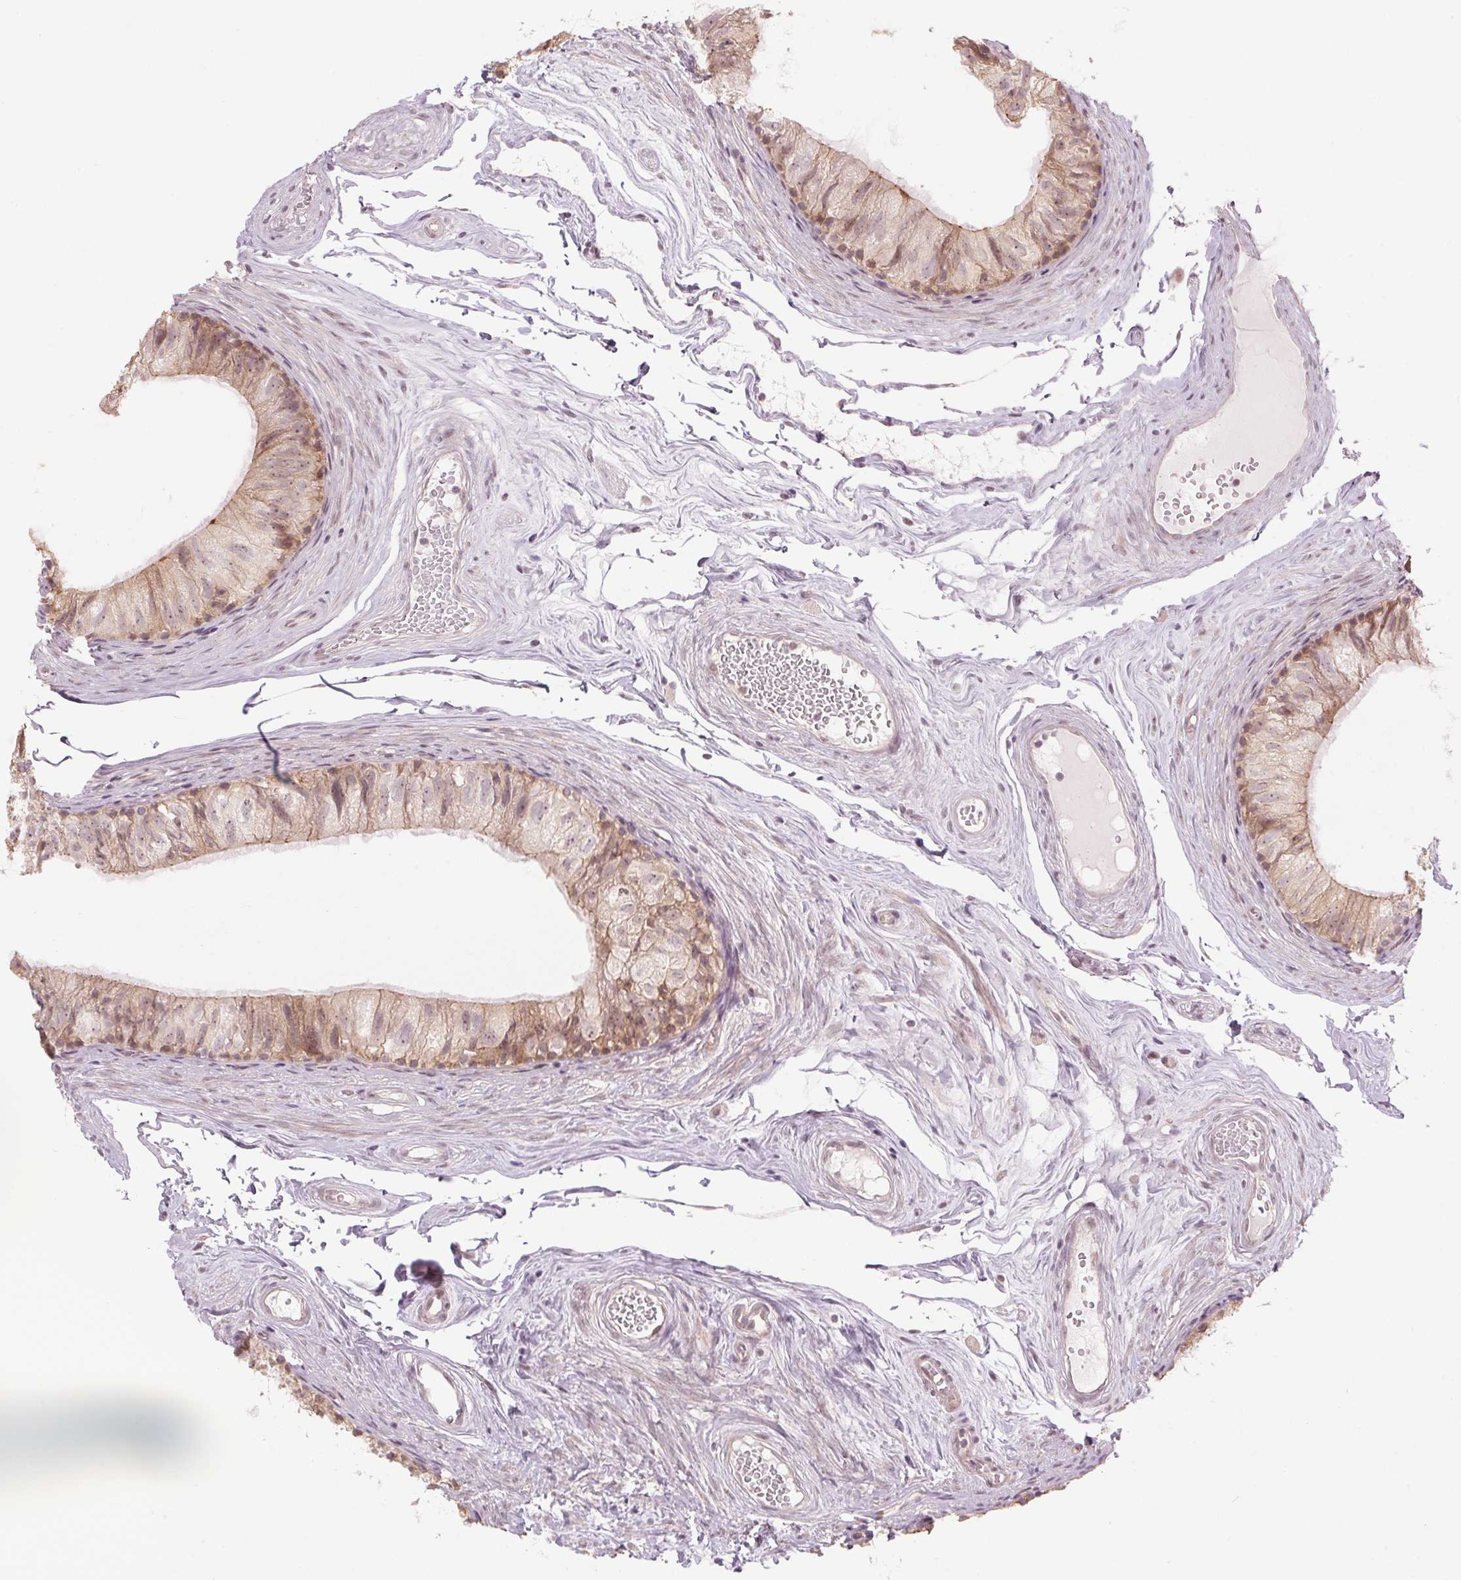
{"staining": {"intensity": "weak", "quantity": ">75%", "location": "cytoplasmic/membranous"}, "tissue": "epididymis", "cell_type": "Glandular cells", "image_type": "normal", "snomed": [{"axis": "morphology", "description": "Normal tissue, NOS"}, {"axis": "topography", "description": "Epididymis"}], "caption": "This histopathology image shows unremarkable epididymis stained with IHC to label a protein in brown. The cytoplasmic/membranous of glandular cells show weak positivity for the protein. Nuclei are counter-stained blue.", "gene": "TMED6", "patient": {"sex": "male", "age": 45}}